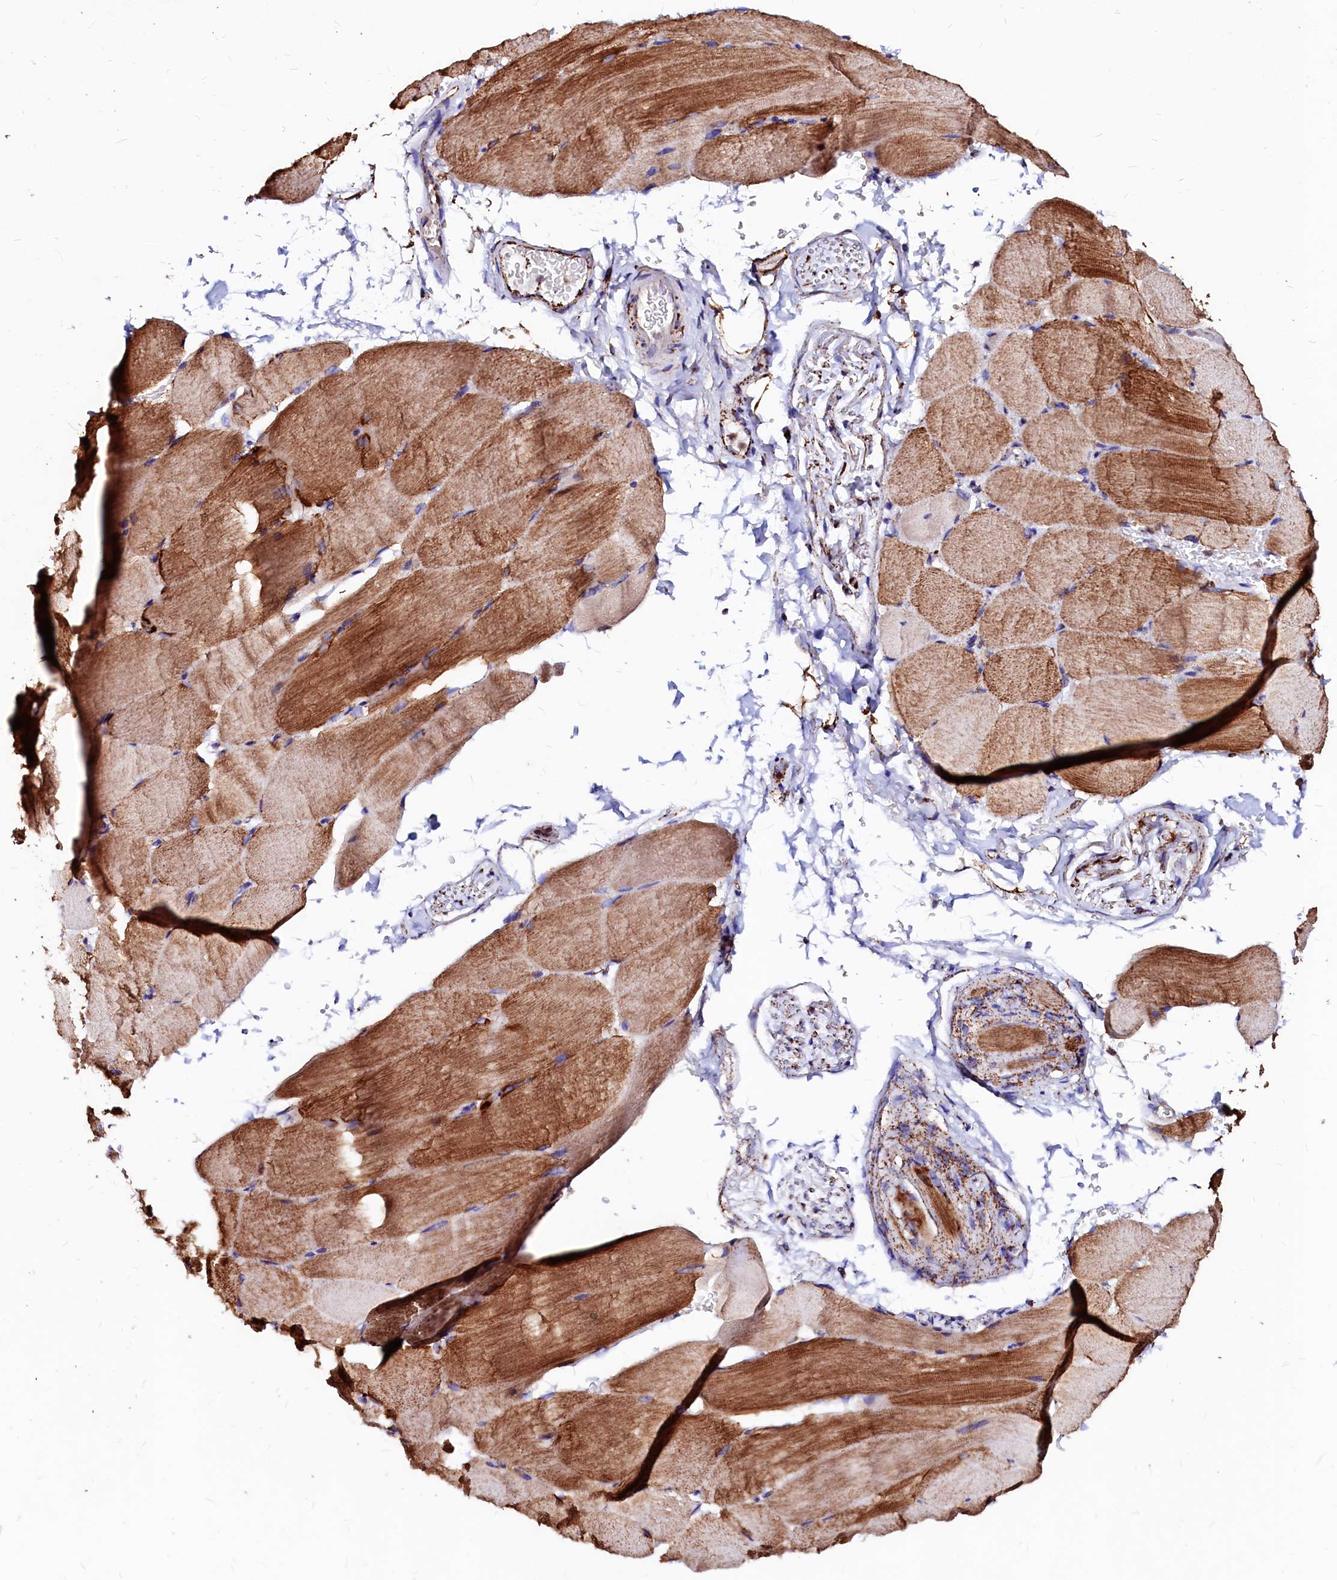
{"staining": {"intensity": "strong", "quantity": ">75%", "location": "cytoplasmic/membranous"}, "tissue": "skeletal muscle", "cell_type": "Myocytes", "image_type": "normal", "snomed": [{"axis": "morphology", "description": "Normal tissue, NOS"}, {"axis": "topography", "description": "Skeletal muscle"}, {"axis": "topography", "description": "Parathyroid gland"}], "caption": "Strong cytoplasmic/membranous expression for a protein is appreciated in approximately >75% of myocytes of benign skeletal muscle using immunohistochemistry.", "gene": "MAOB", "patient": {"sex": "female", "age": 37}}